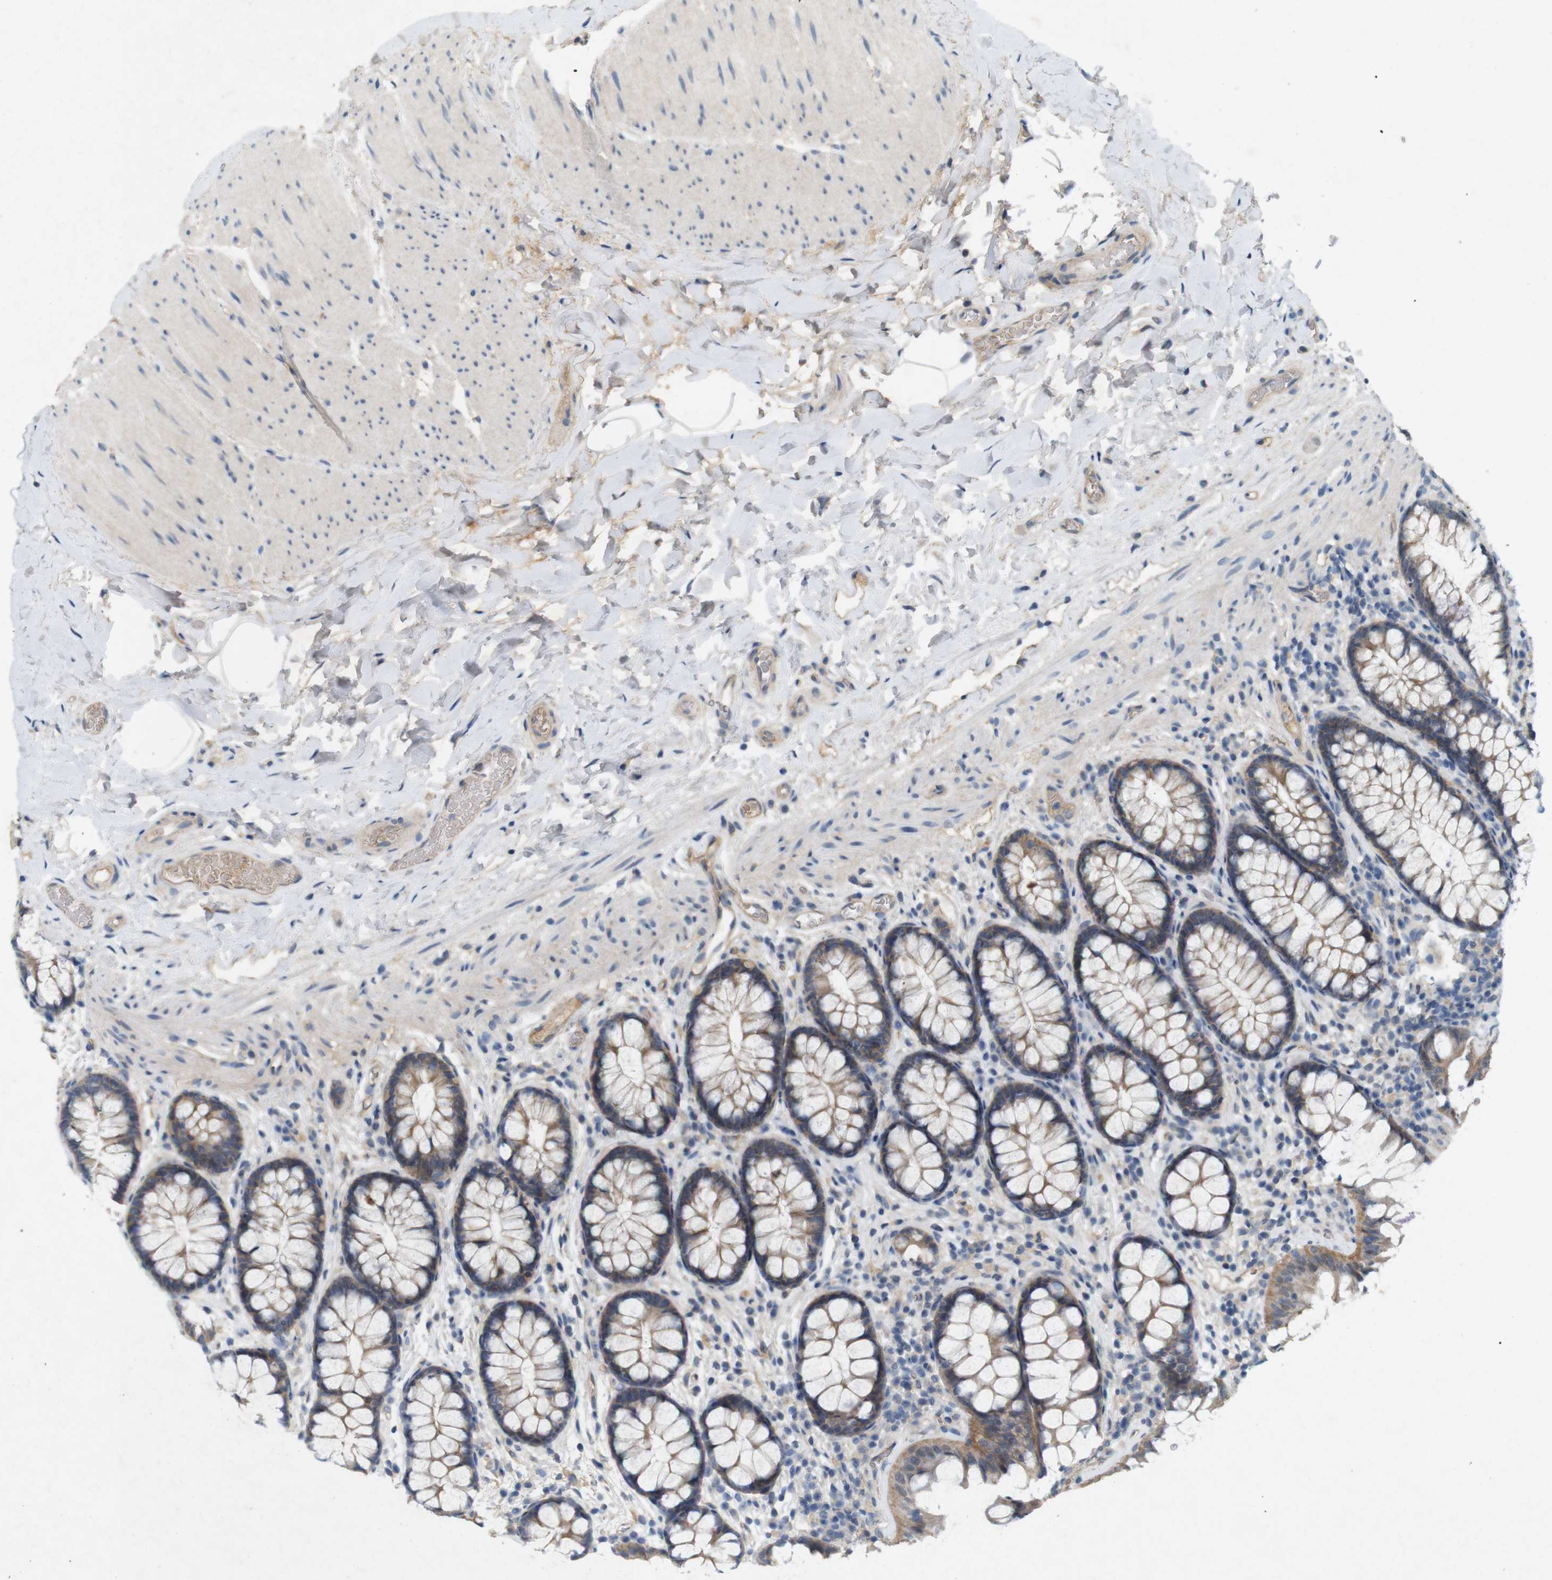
{"staining": {"intensity": "weak", "quantity": ">75%", "location": "cytoplasmic/membranous"}, "tissue": "colon", "cell_type": "Endothelial cells", "image_type": "normal", "snomed": [{"axis": "morphology", "description": "Normal tissue, NOS"}, {"axis": "topography", "description": "Colon"}], "caption": "The immunohistochemical stain highlights weak cytoplasmic/membranous expression in endothelial cells of normal colon.", "gene": "PVR", "patient": {"sex": "female", "age": 80}}